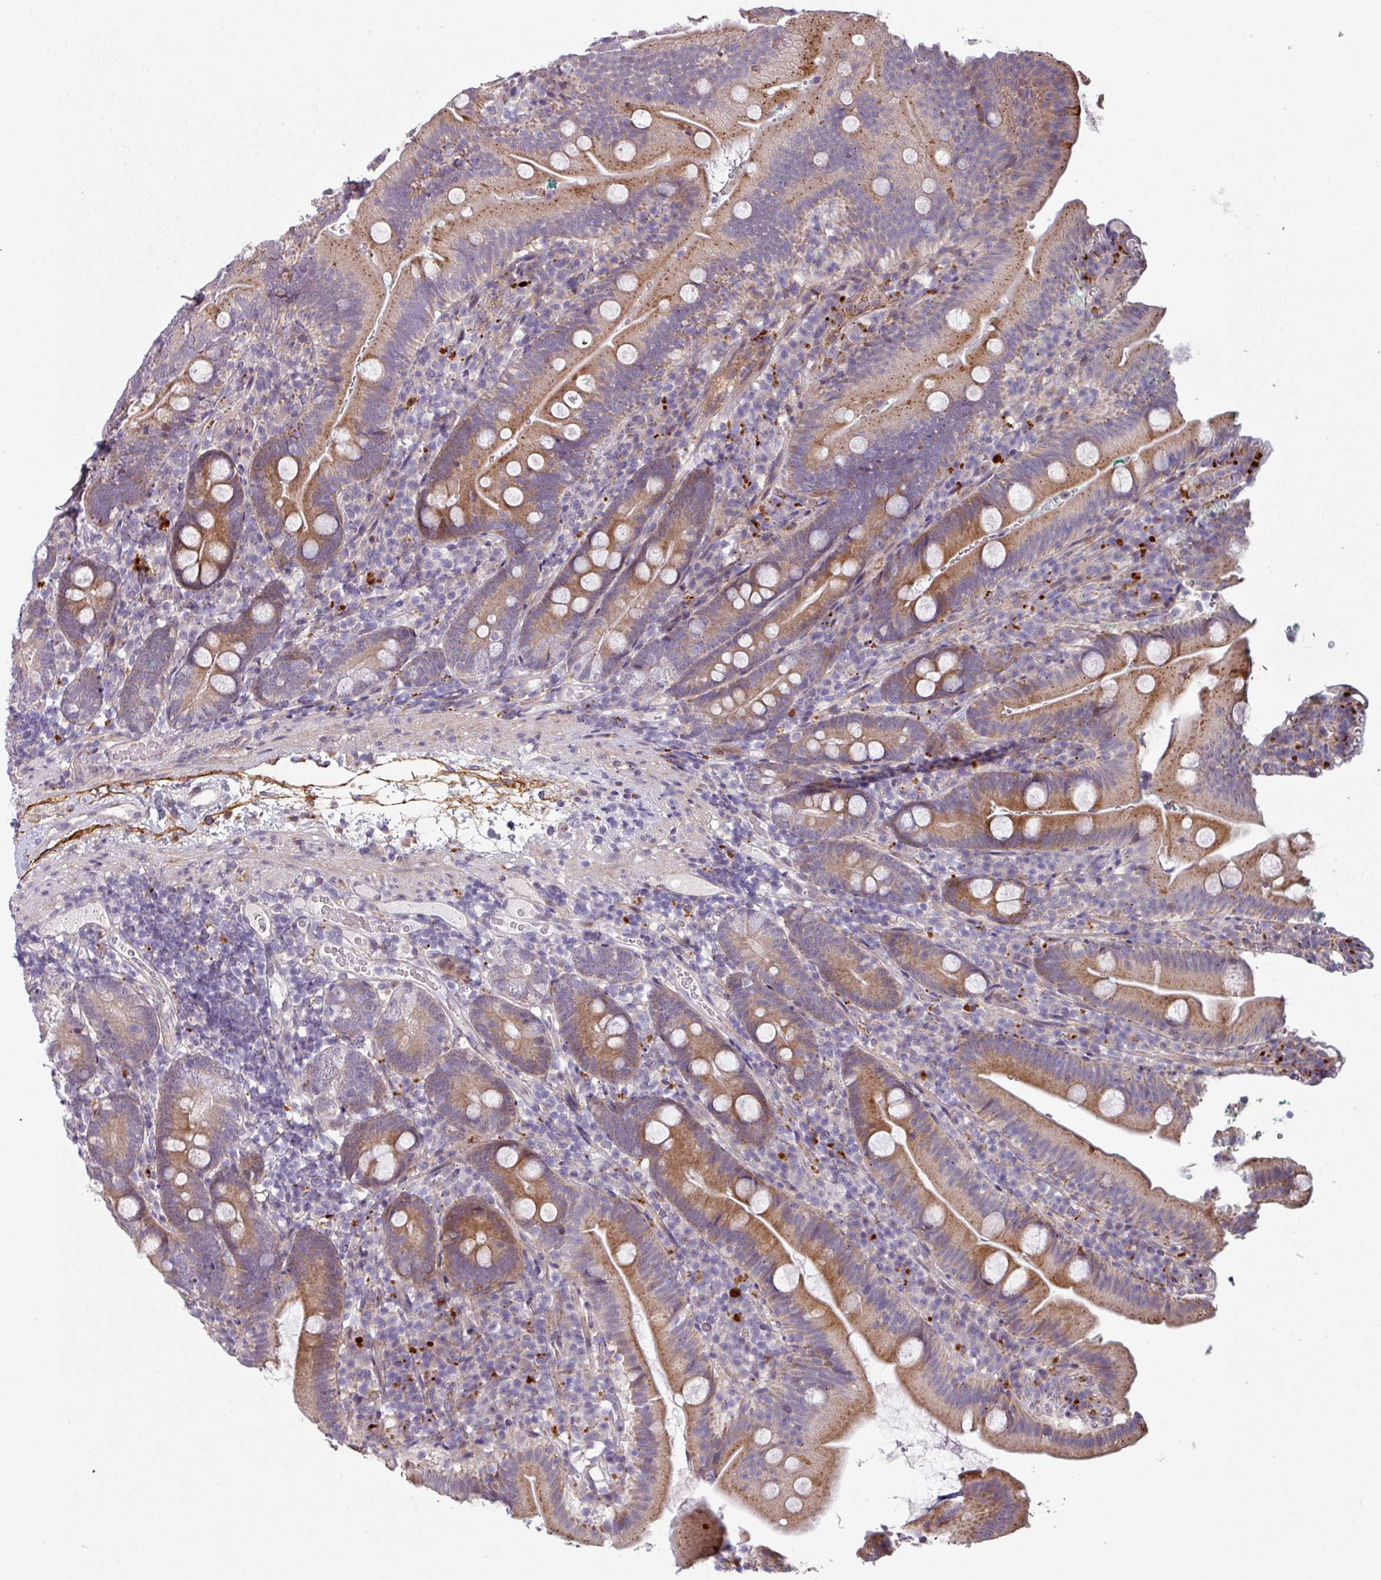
{"staining": {"intensity": "moderate", "quantity": "25%-75%", "location": "cytoplasmic/membranous"}, "tissue": "duodenum", "cell_type": "Glandular cells", "image_type": "normal", "snomed": [{"axis": "morphology", "description": "Normal tissue, NOS"}, {"axis": "topography", "description": "Duodenum"}], "caption": "A medium amount of moderate cytoplasmic/membranous staining is appreciated in about 25%-75% of glandular cells in benign duodenum.", "gene": "C2orf16", "patient": {"sex": "female", "age": 67}}